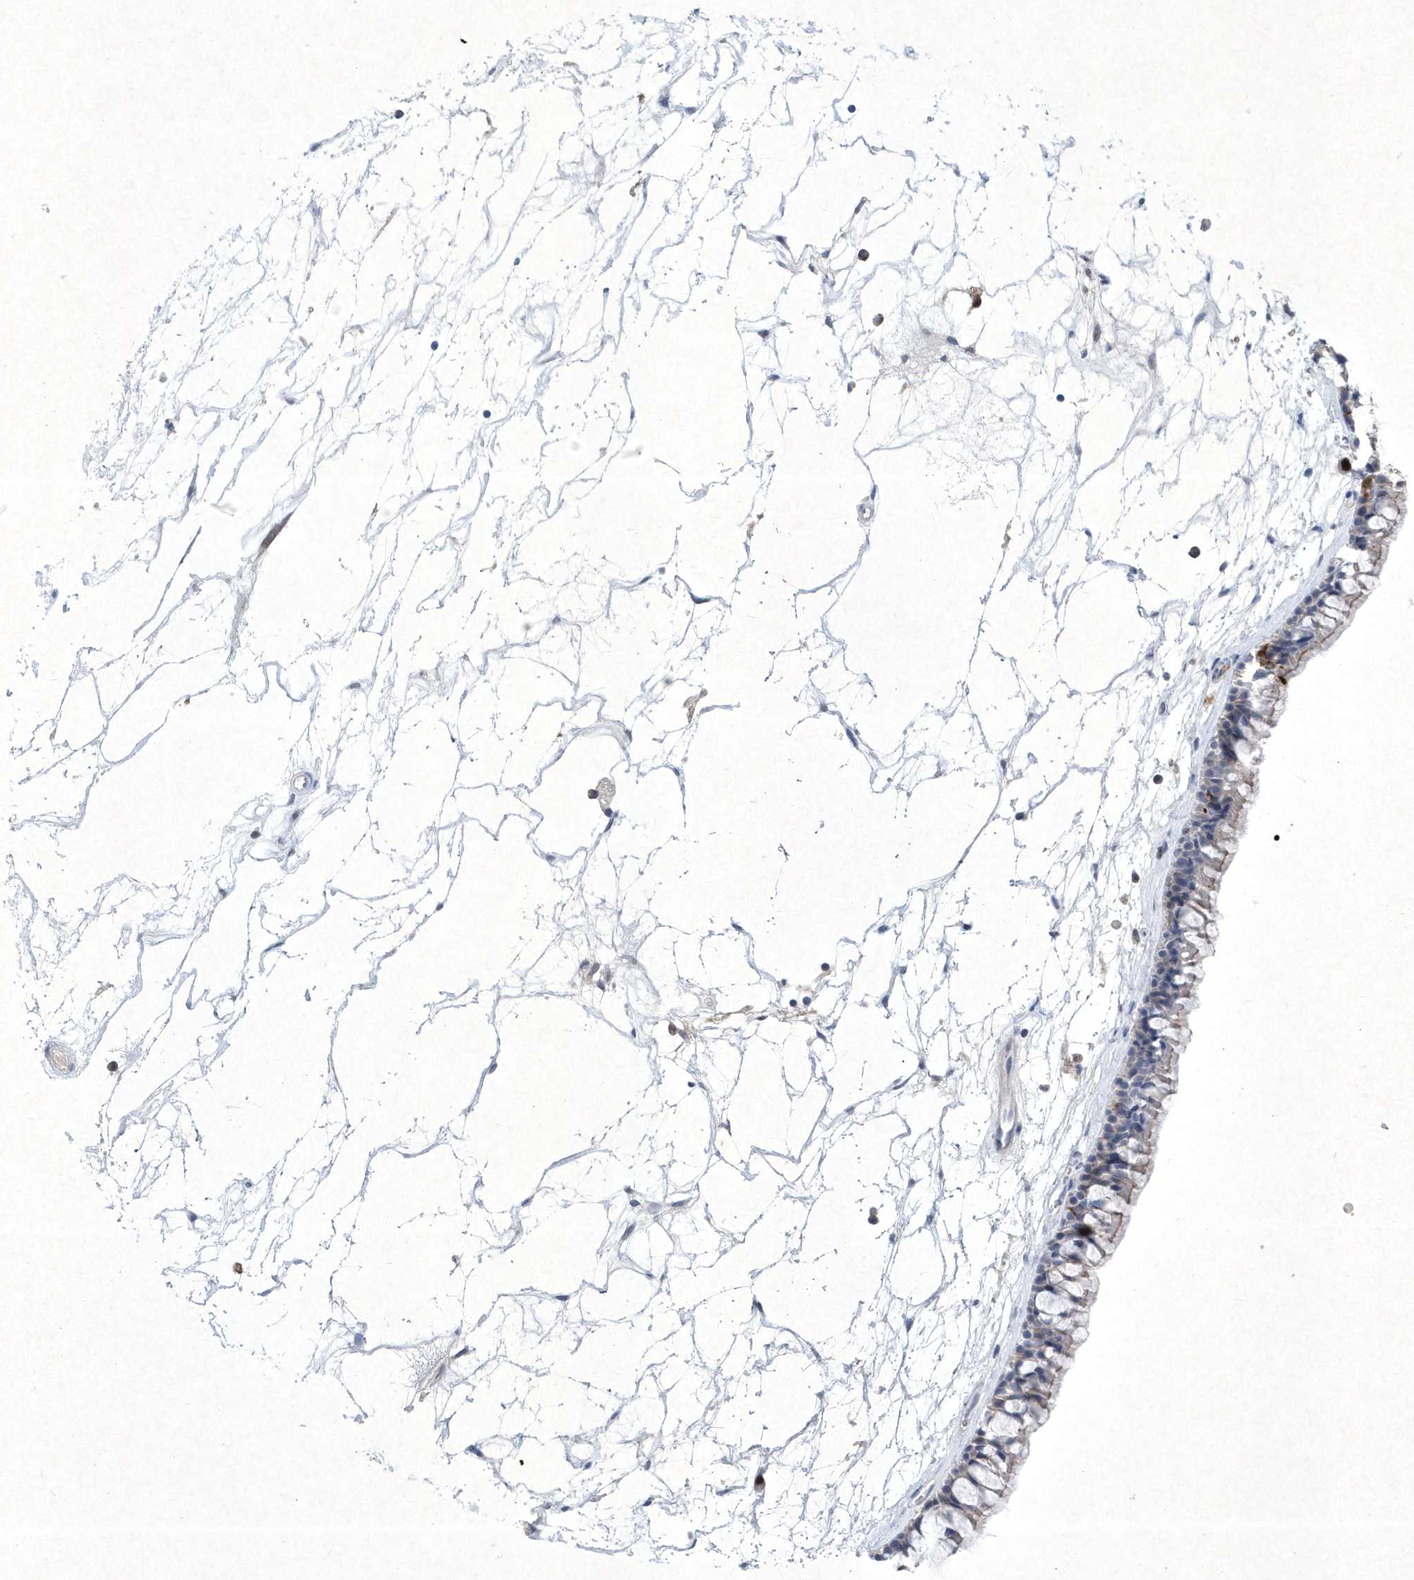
{"staining": {"intensity": "negative", "quantity": "none", "location": "none"}, "tissue": "nasopharynx", "cell_type": "Respiratory epithelial cells", "image_type": "normal", "snomed": [{"axis": "morphology", "description": "Normal tissue, NOS"}, {"axis": "topography", "description": "Nasopharynx"}], "caption": "This is an IHC micrograph of benign nasopharynx. There is no staining in respiratory epithelial cells.", "gene": "BHLHA15", "patient": {"sex": "male", "age": 64}}